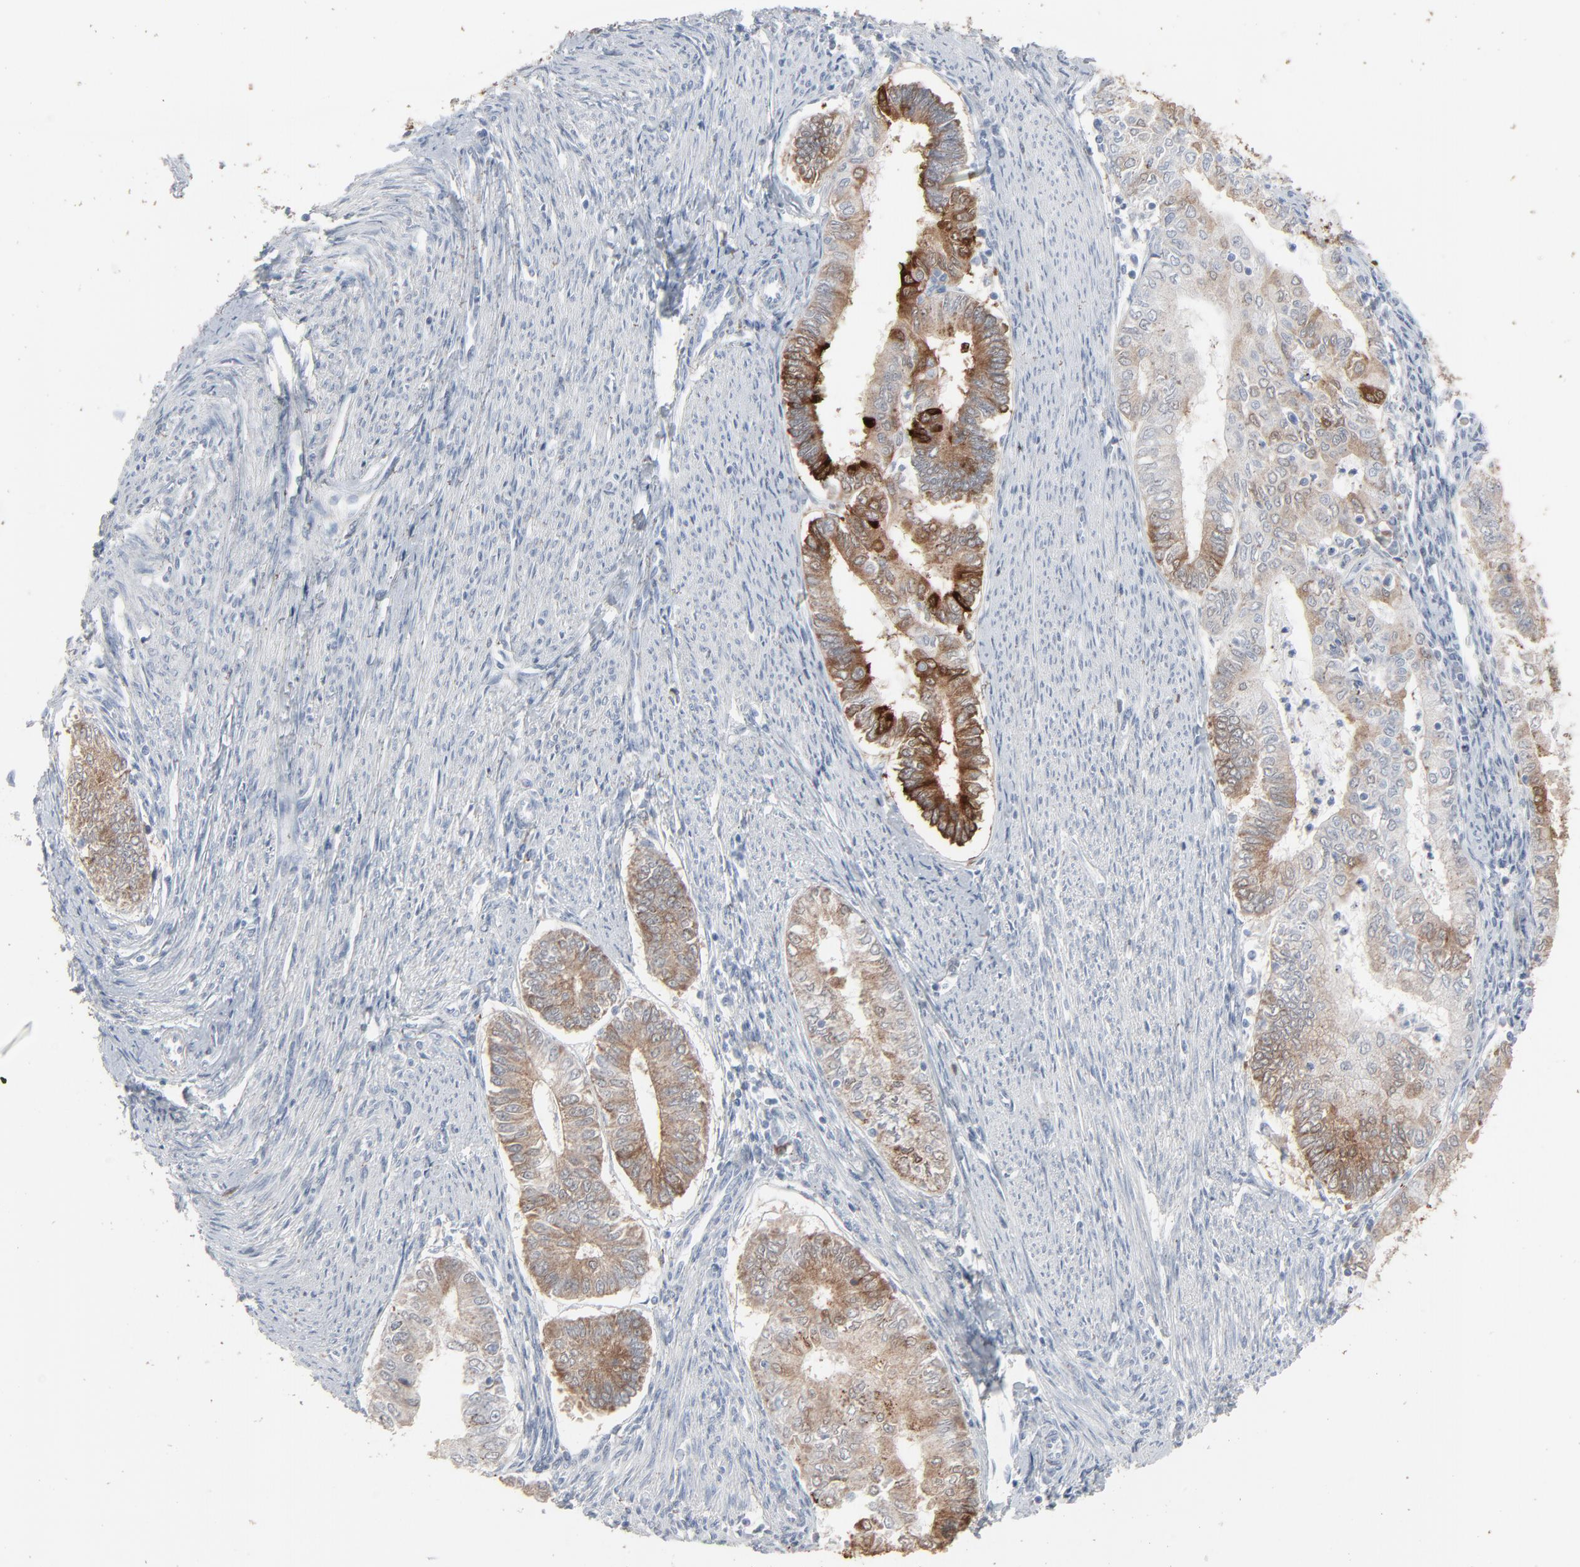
{"staining": {"intensity": "moderate", "quantity": ">75%", "location": "cytoplasmic/membranous"}, "tissue": "endometrial cancer", "cell_type": "Tumor cells", "image_type": "cancer", "snomed": [{"axis": "morphology", "description": "Adenocarcinoma, NOS"}, {"axis": "topography", "description": "Endometrium"}], "caption": "An IHC image of neoplastic tissue is shown. Protein staining in brown shows moderate cytoplasmic/membranous positivity in endometrial cancer (adenocarcinoma) within tumor cells.", "gene": "PHGDH", "patient": {"sex": "female", "age": 66}}